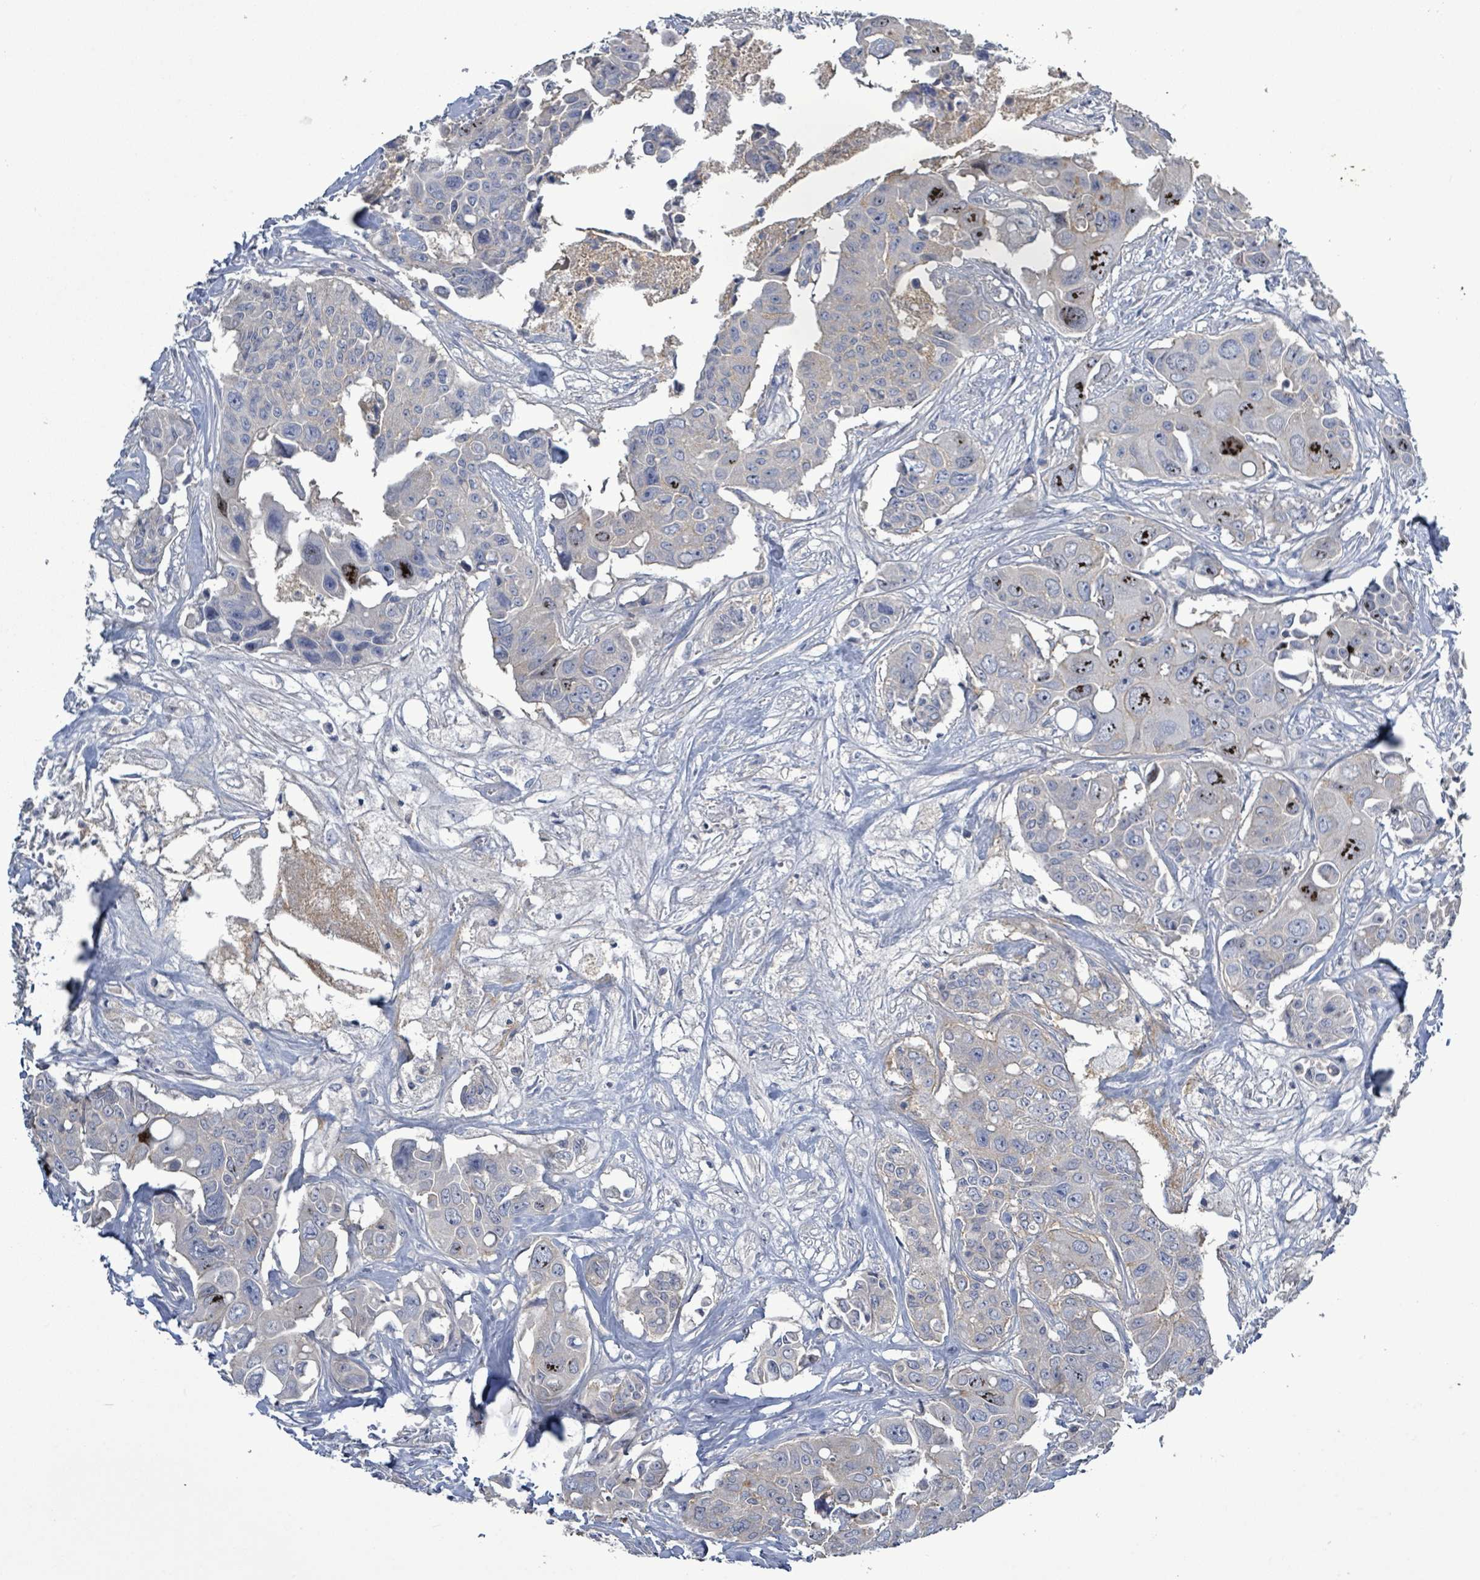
{"staining": {"intensity": "negative", "quantity": "none", "location": "none"}, "tissue": "colorectal cancer", "cell_type": "Tumor cells", "image_type": "cancer", "snomed": [{"axis": "morphology", "description": "Adenocarcinoma, NOS"}, {"axis": "topography", "description": "Rectum"}], "caption": "The micrograph exhibits no staining of tumor cells in adenocarcinoma (colorectal).", "gene": "KRAS", "patient": {"sex": "male", "age": 87}}